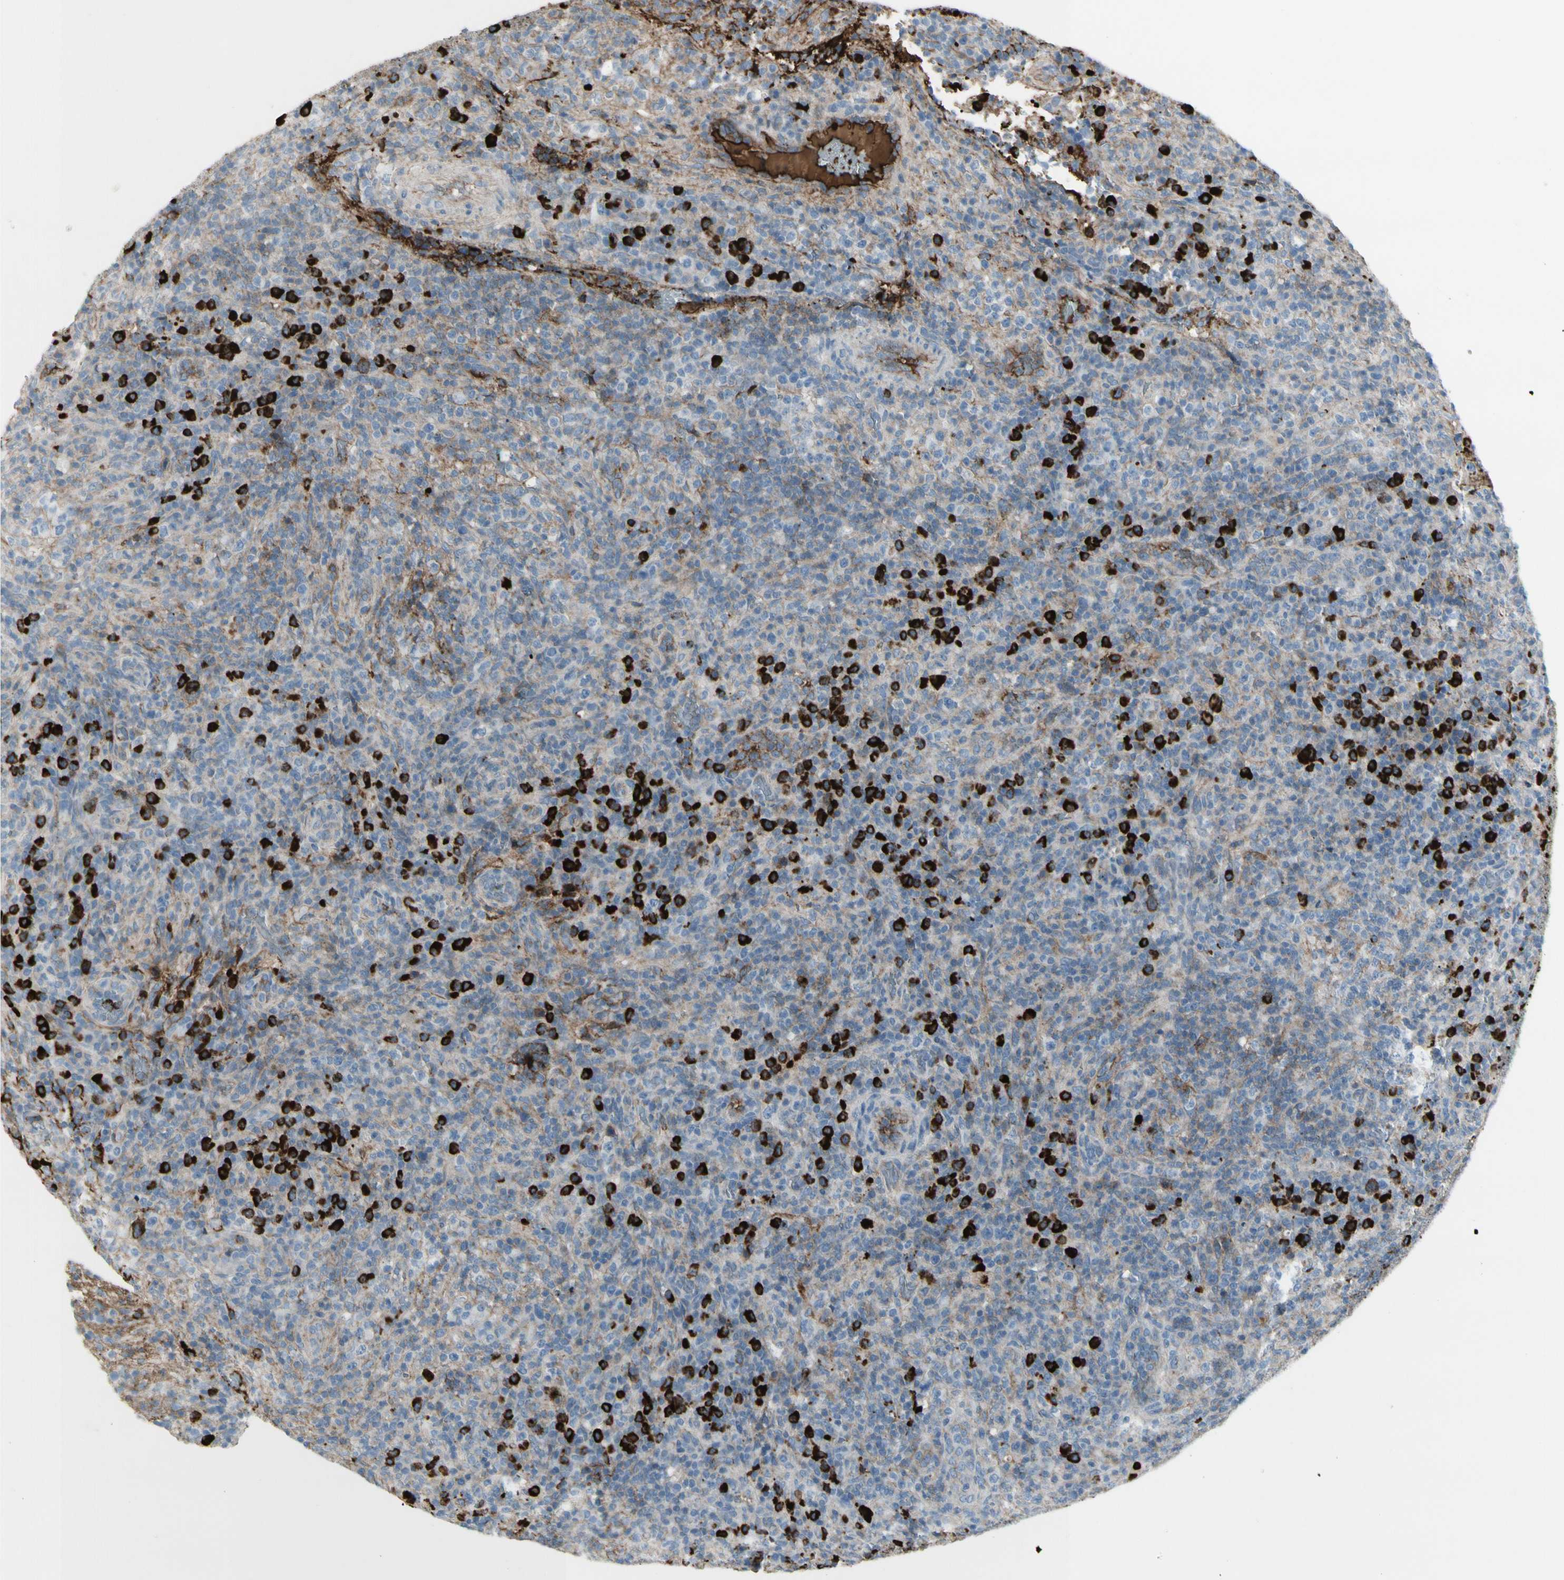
{"staining": {"intensity": "negative", "quantity": "none", "location": "none"}, "tissue": "lymphoma", "cell_type": "Tumor cells", "image_type": "cancer", "snomed": [{"axis": "morphology", "description": "Malignant lymphoma, non-Hodgkin's type, High grade"}, {"axis": "topography", "description": "Lymph node"}], "caption": "Histopathology image shows no protein expression in tumor cells of lymphoma tissue.", "gene": "IGHG1", "patient": {"sex": "female", "age": 76}}